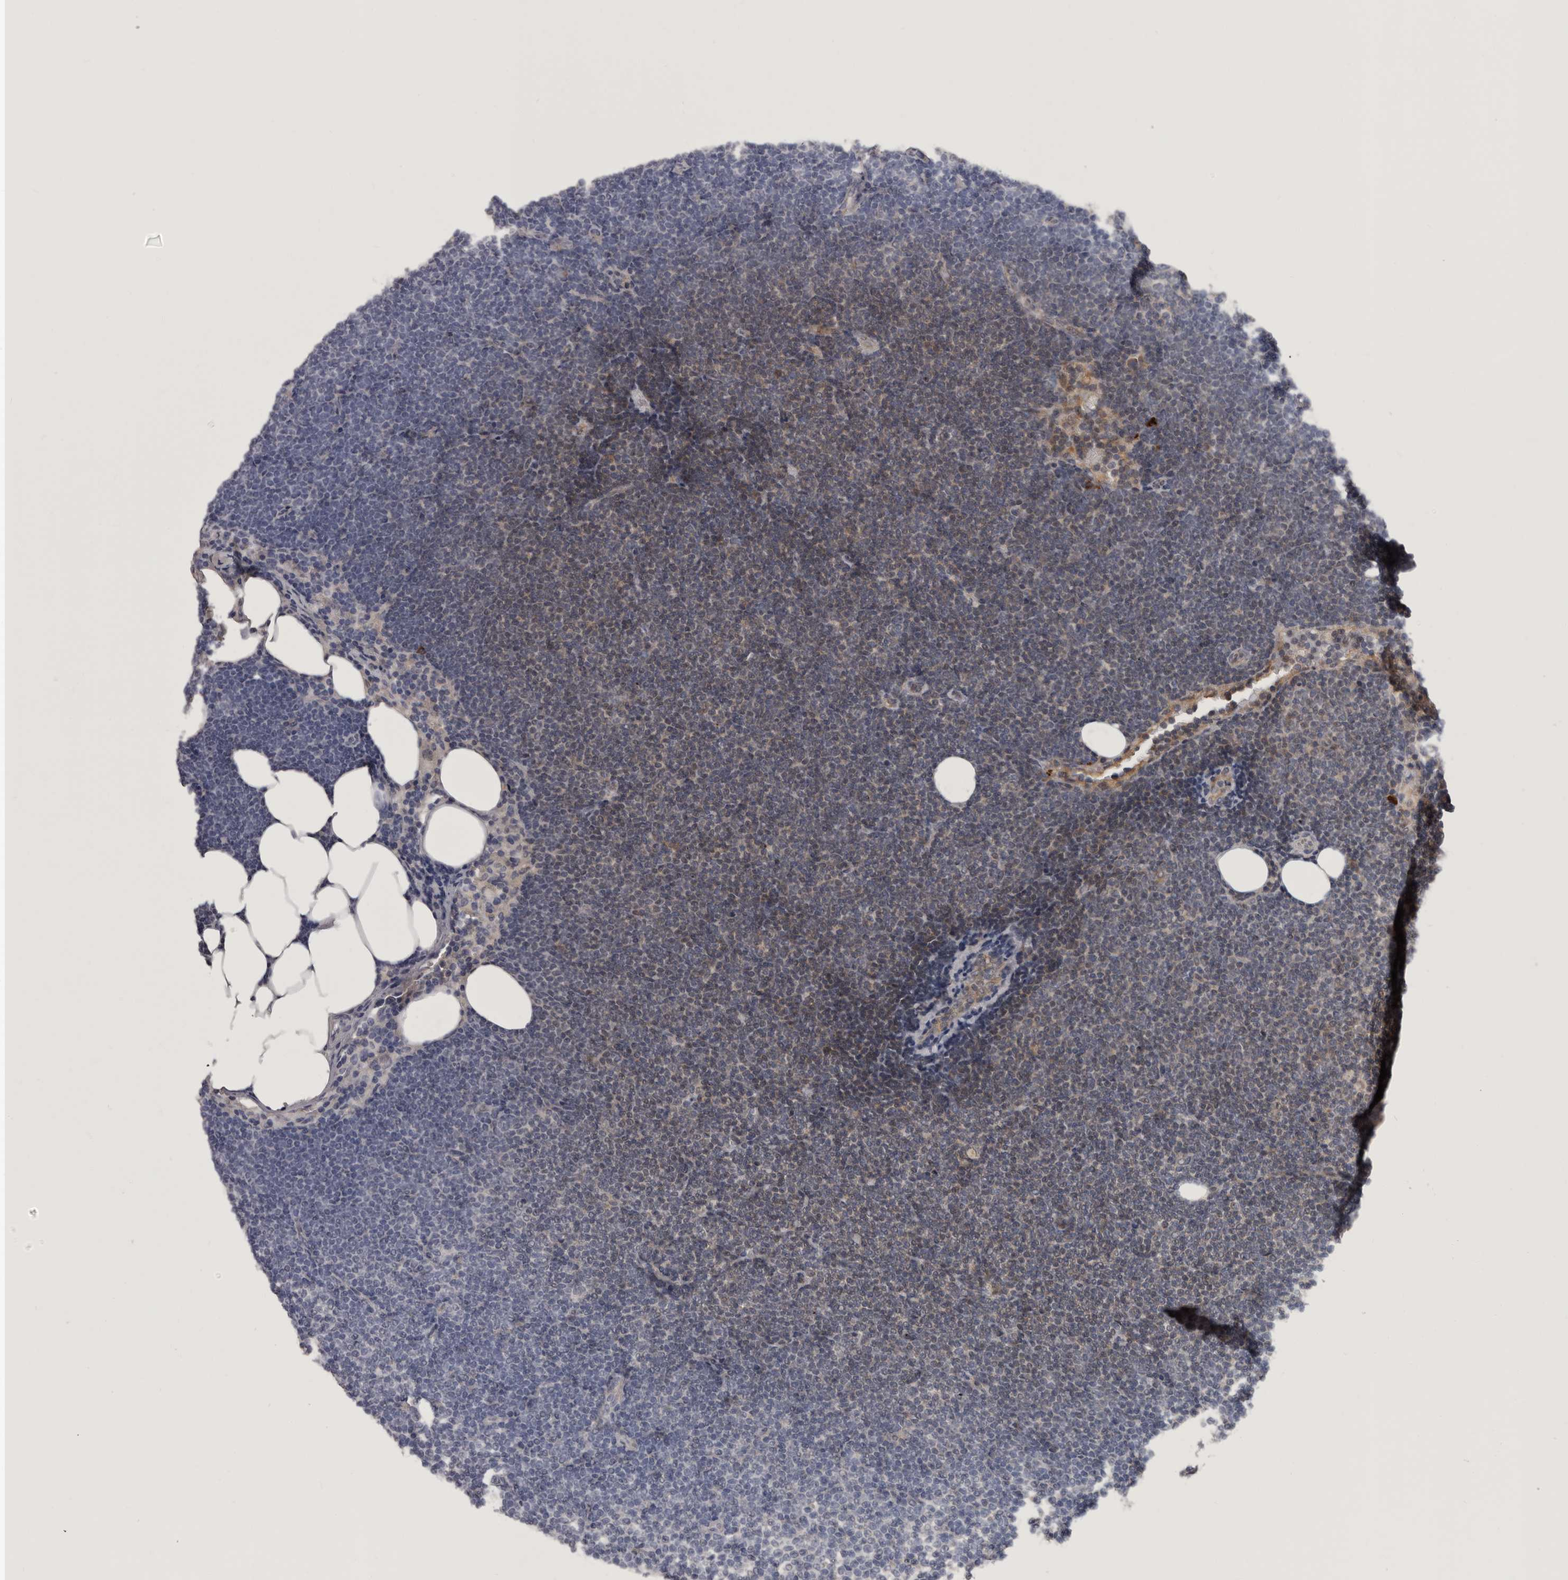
{"staining": {"intensity": "weak", "quantity": "25%-75%", "location": "cytoplasmic/membranous,nuclear"}, "tissue": "lymphoma", "cell_type": "Tumor cells", "image_type": "cancer", "snomed": [{"axis": "morphology", "description": "Malignant lymphoma, non-Hodgkin's type, Low grade"}, {"axis": "topography", "description": "Lymph node"}], "caption": "Immunohistochemical staining of low-grade malignant lymphoma, non-Hodgkin's type displays low levels of weak cytoplasmic/membranous and nuclear protein positivity in about 25%-75% of tumor cells.", "gene": "MED8", "patient": {"sex": "female", "age": 53}}